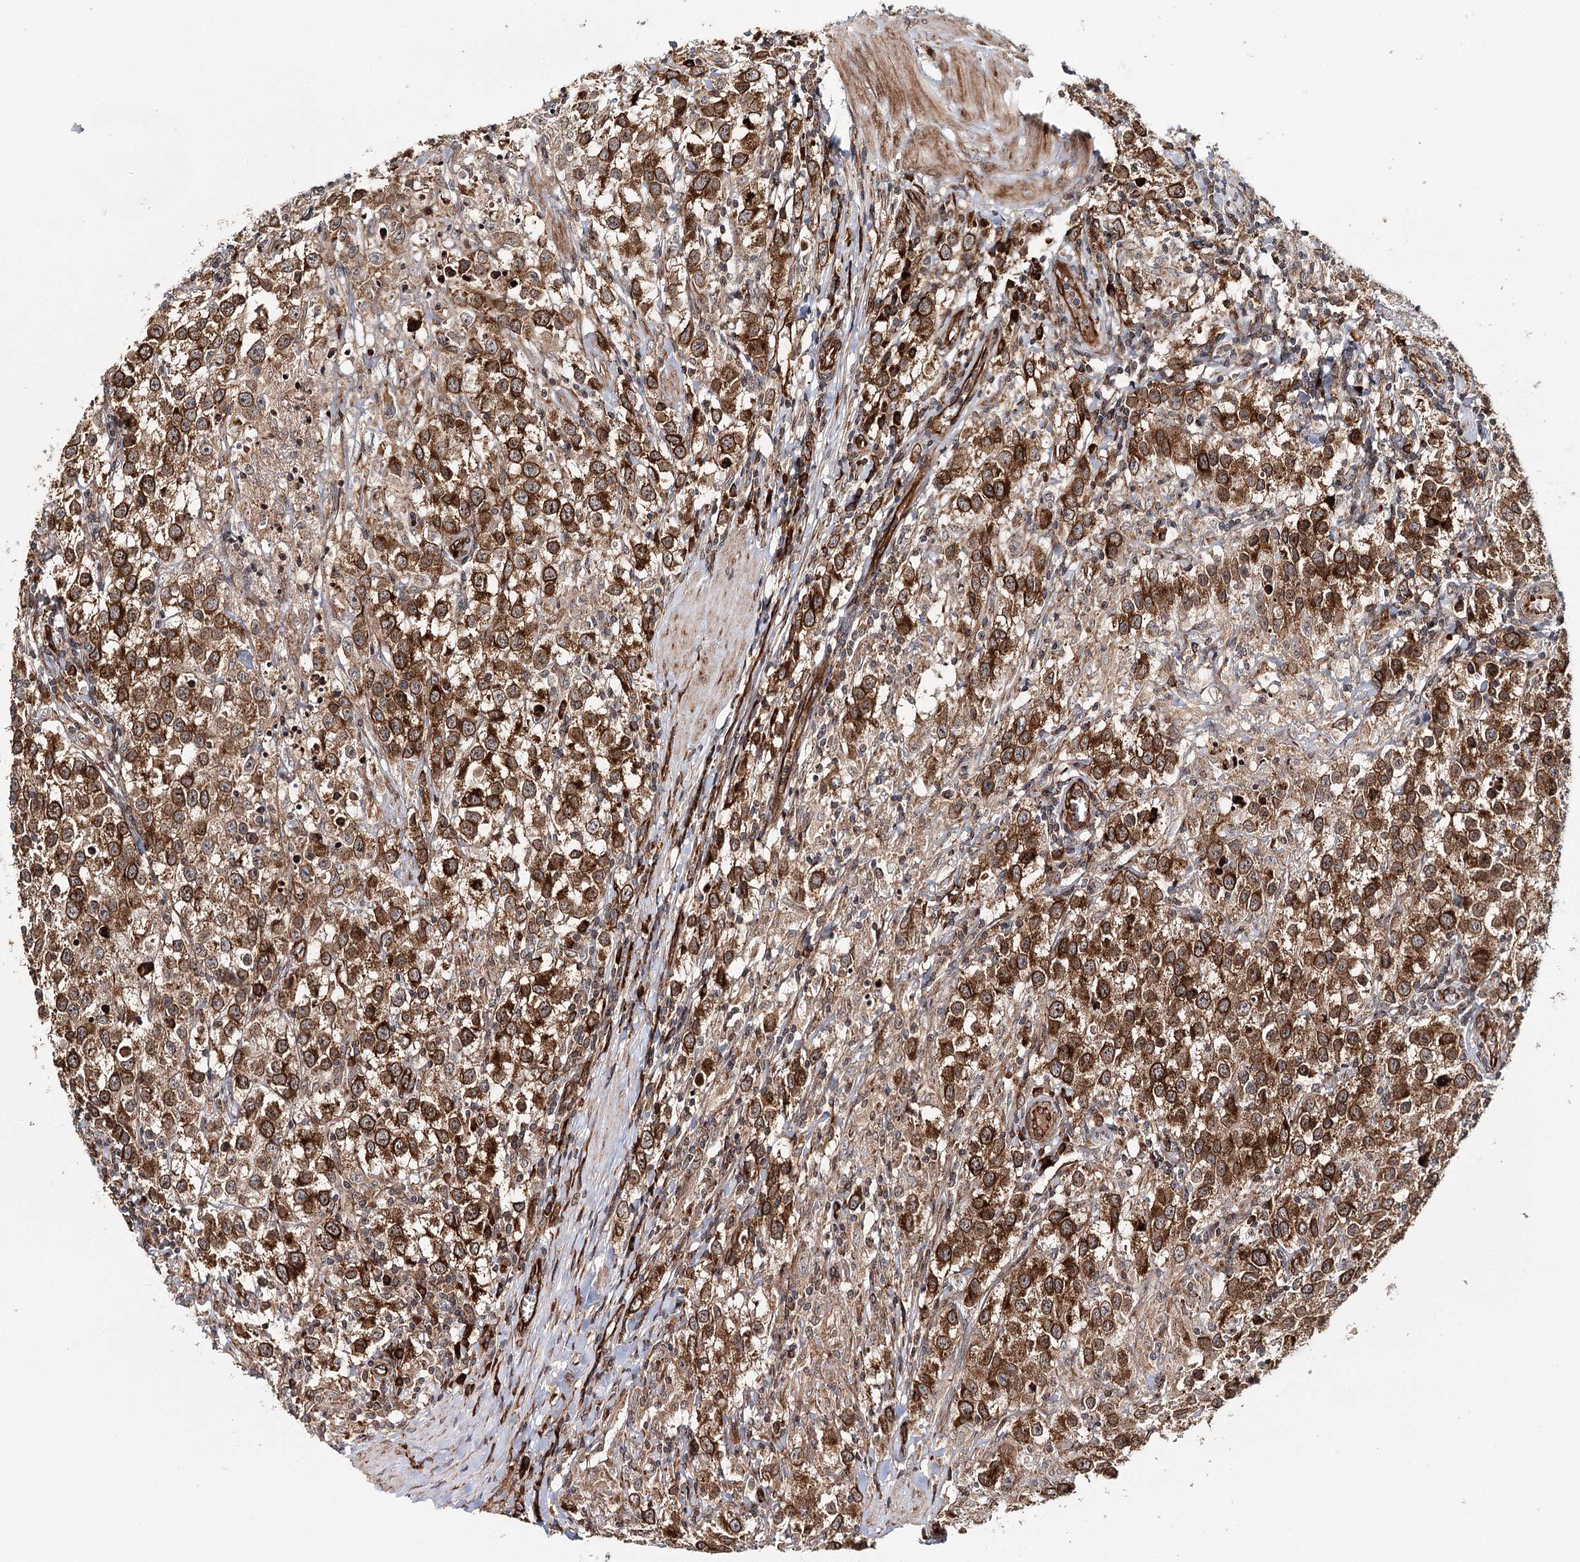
{"staining": {"intensity": "strong", "quantity": ">75%", "location": "cytoplasmic/membranous,nuclear"}, "tissue": "testis cancer", "cell_type": "Tumor cells", "image_type": "cancer", "snomed": [{"axis": "morphology", "description": "Seminoma, NOS"}, {"axis": "morphology", "description": "Carcinoma, Embryonal, NOS"}, {"axis": "topography", "description": "Testis"}], "caption": "Strong cytoplasmic/membranous and nuclear expression for a protein is identified in approximately >75% of tumor cells of embryonal carcinoma (testis) using immunohistochemistry.", "gene": "MKNK1", "patient": {"sex": "male", "age": 43}}